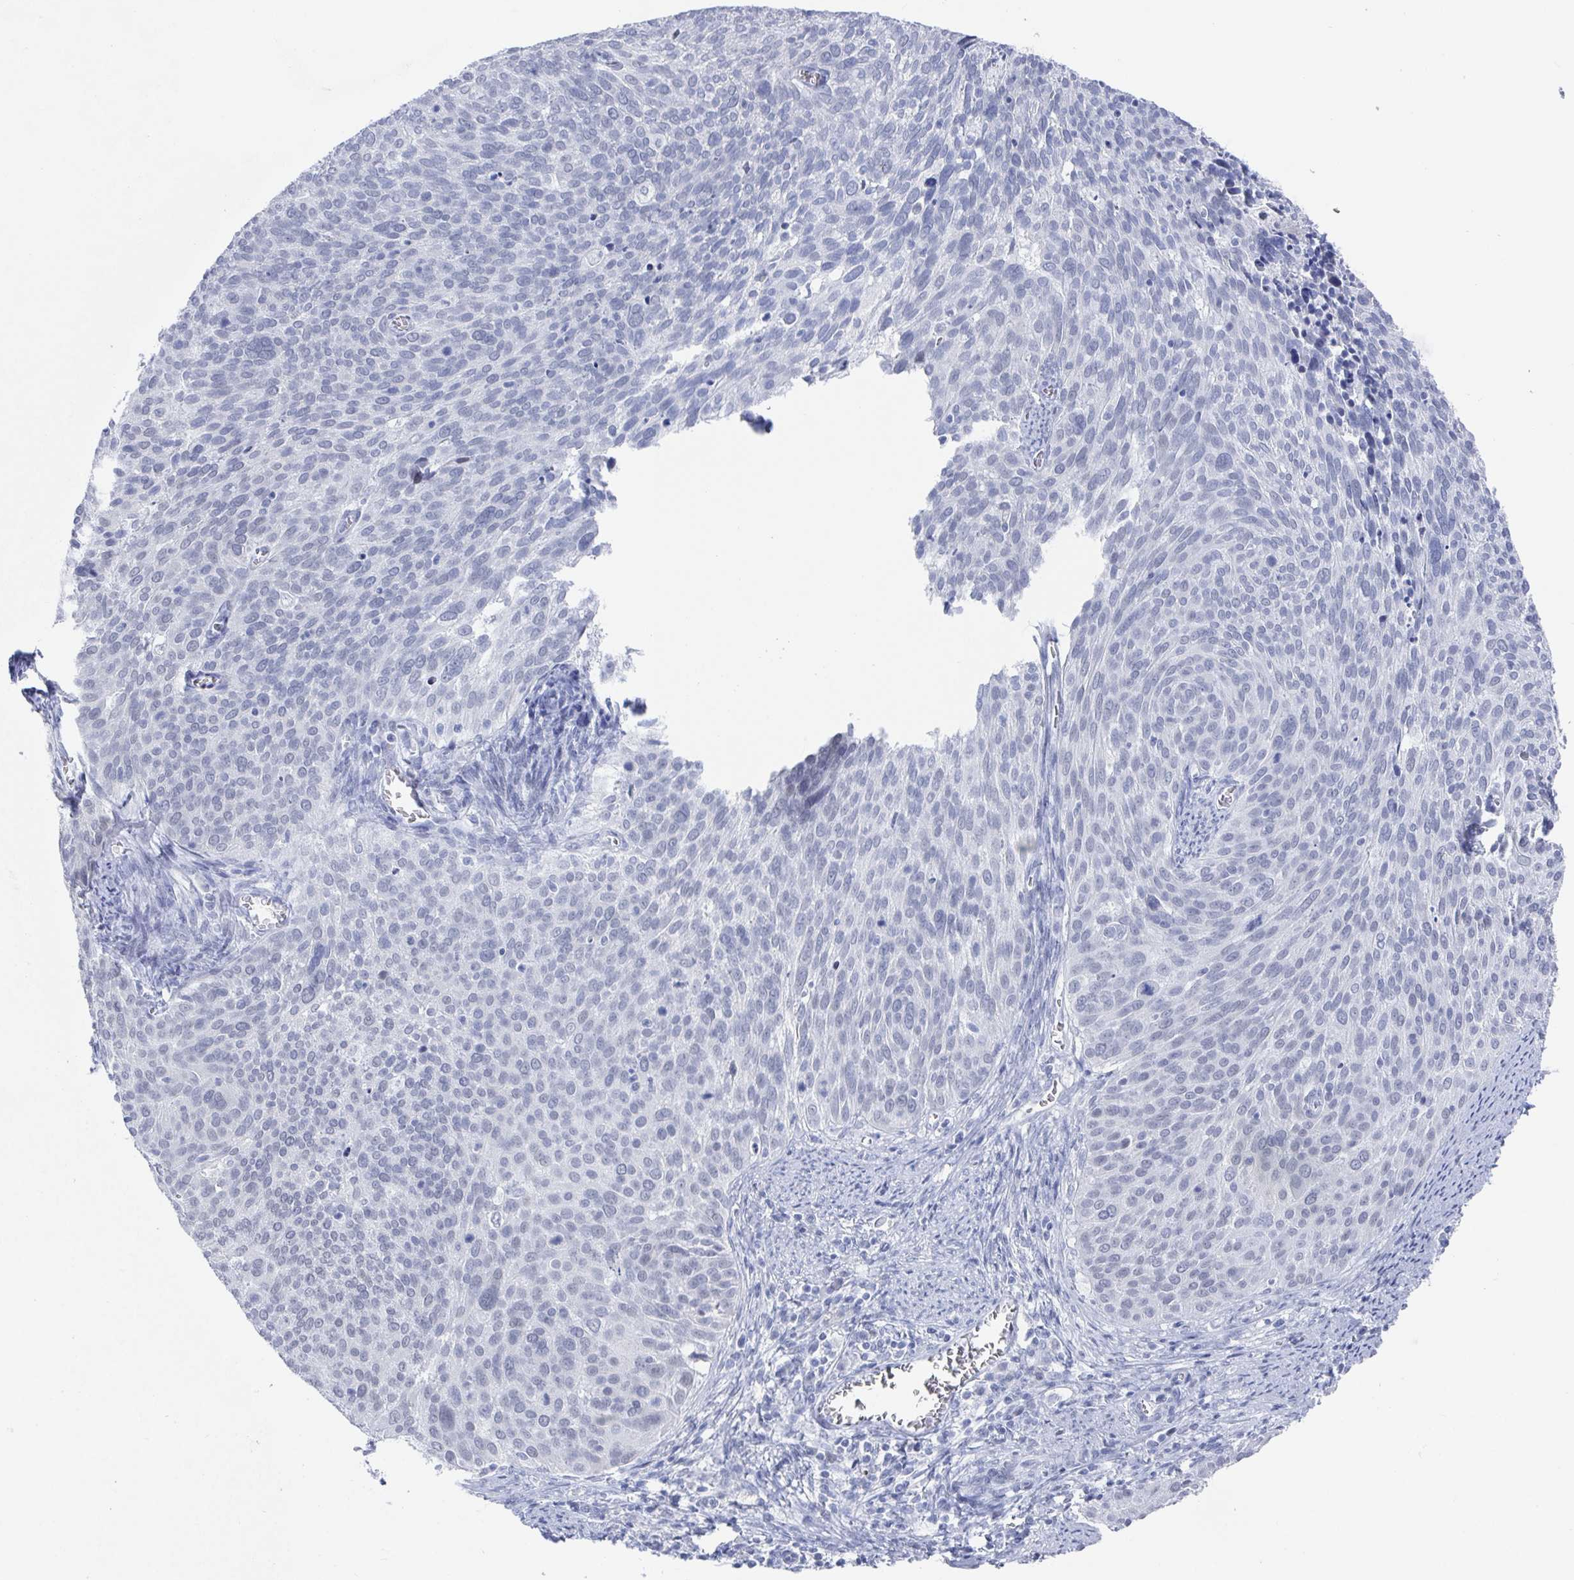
{"staining": {"intensity": "negative", "quantity": "none", "location": "none"}, "tissue": "cervical cancer", "cell_type": "Tumor cells", "image_type": "cancer", "snomed": [{"axis": "morphology", "description": "Squamous cell carcinoma, NOS"}, {"axis": "topography", "description": "Cervix"}], "caption": "IHC of cervical cancer (squamous cell carcinoma) exhibits no positivity in tumor cells. (Immunohistochemistry, brightfield microscopy, high magnification).", "gene": "CAMKV", "patient": {"sex": "female", "age": 39}}